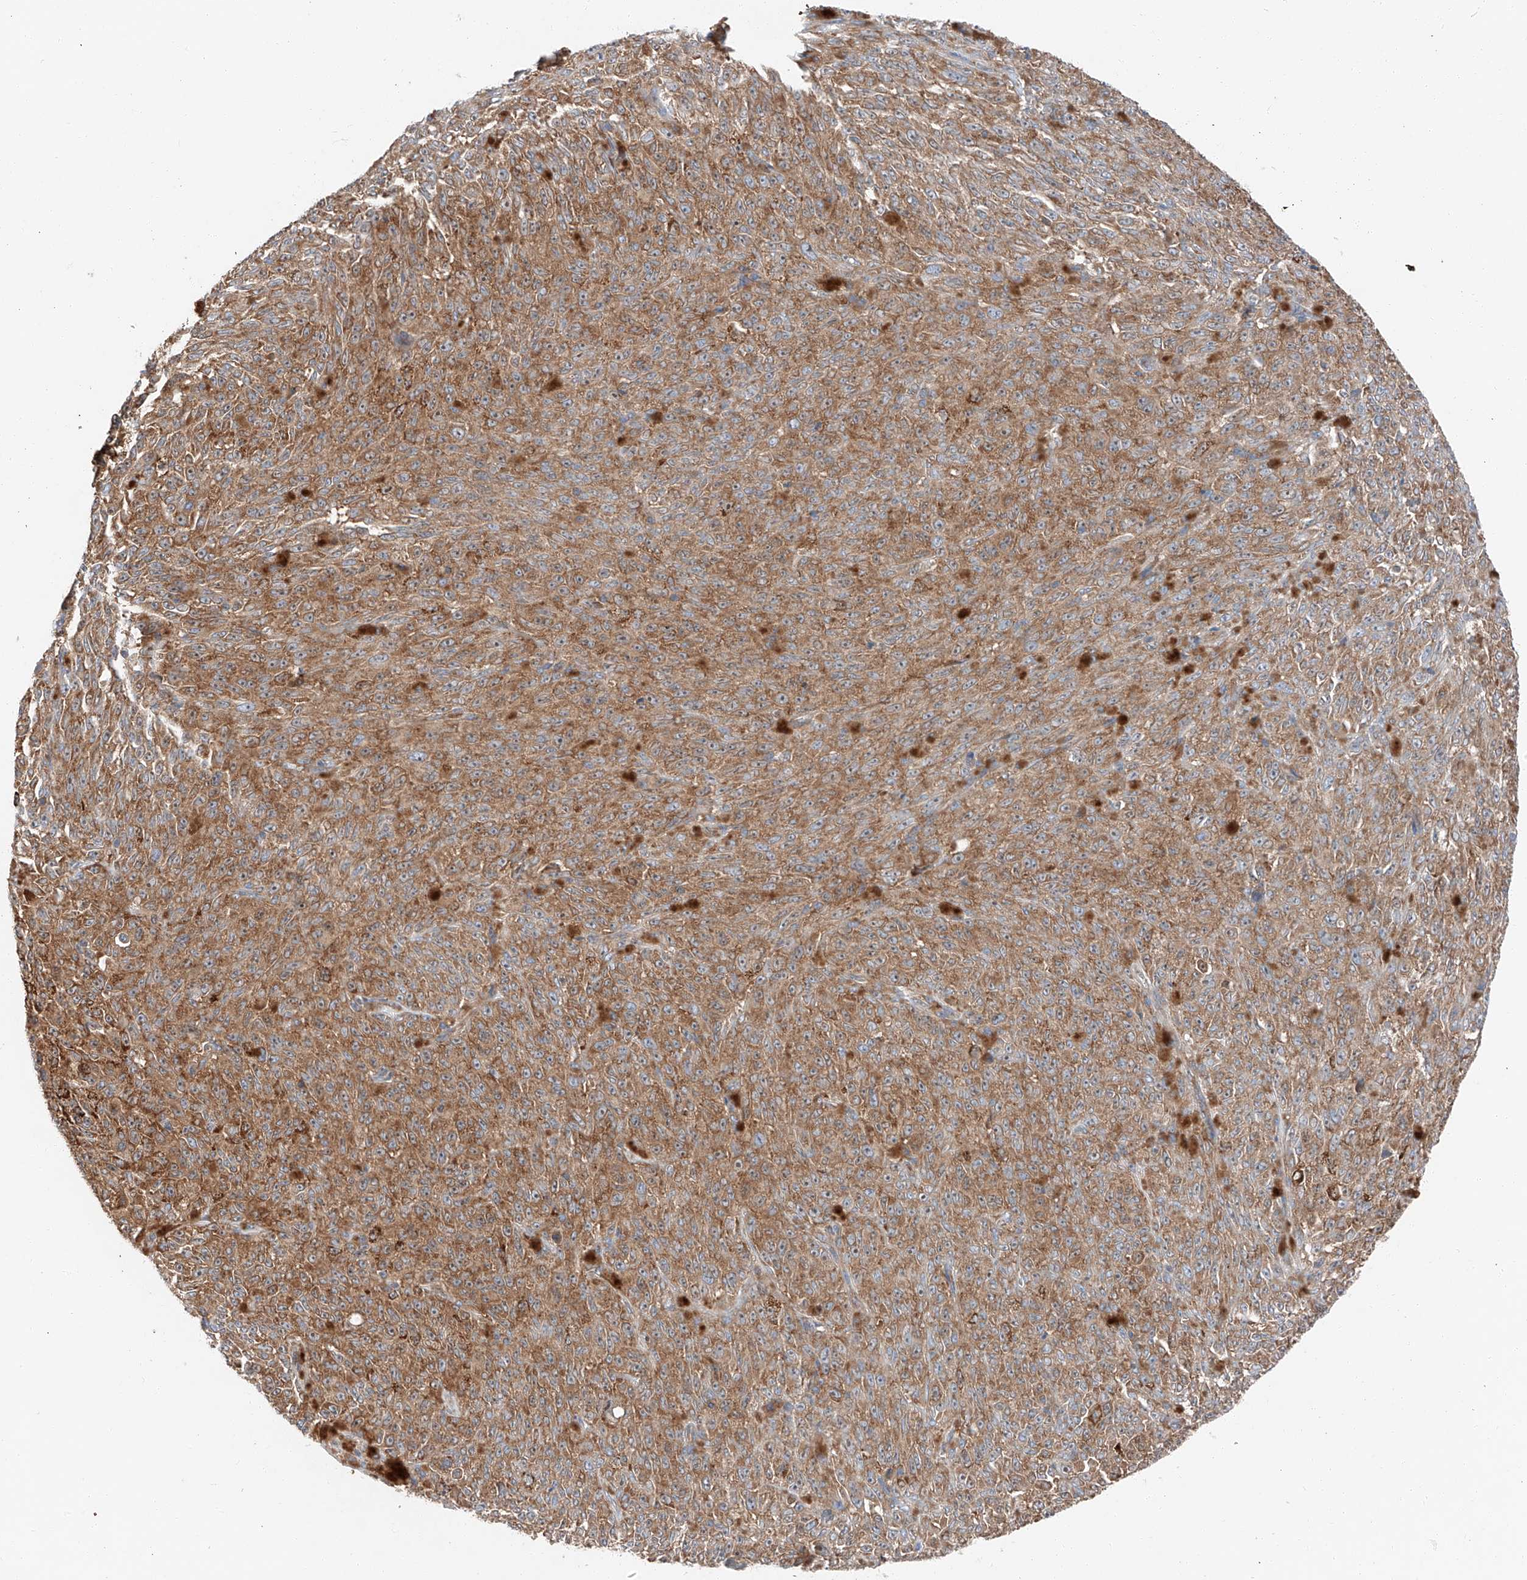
{"staining": {"intensity": "moderate", "quantity": ">75%", "location": "cytoplasmic/membranous"}, "tissue": "melanoma", "cell_type": "Tumor cells", "image_type": "cancer", "snomed": [{"axis": "morphology", "description": "Malignant melanoma, NOS"}, {"axis": "topography", "description": "Skin"}], "caption": "IHC of malignant melanoma shows medium levels of moderate cytoplasmic/membranous staining in approximately >75% of tumor cells.", "gene": "ZC3H15", "patient": {"sex": "female", "age": 82}}